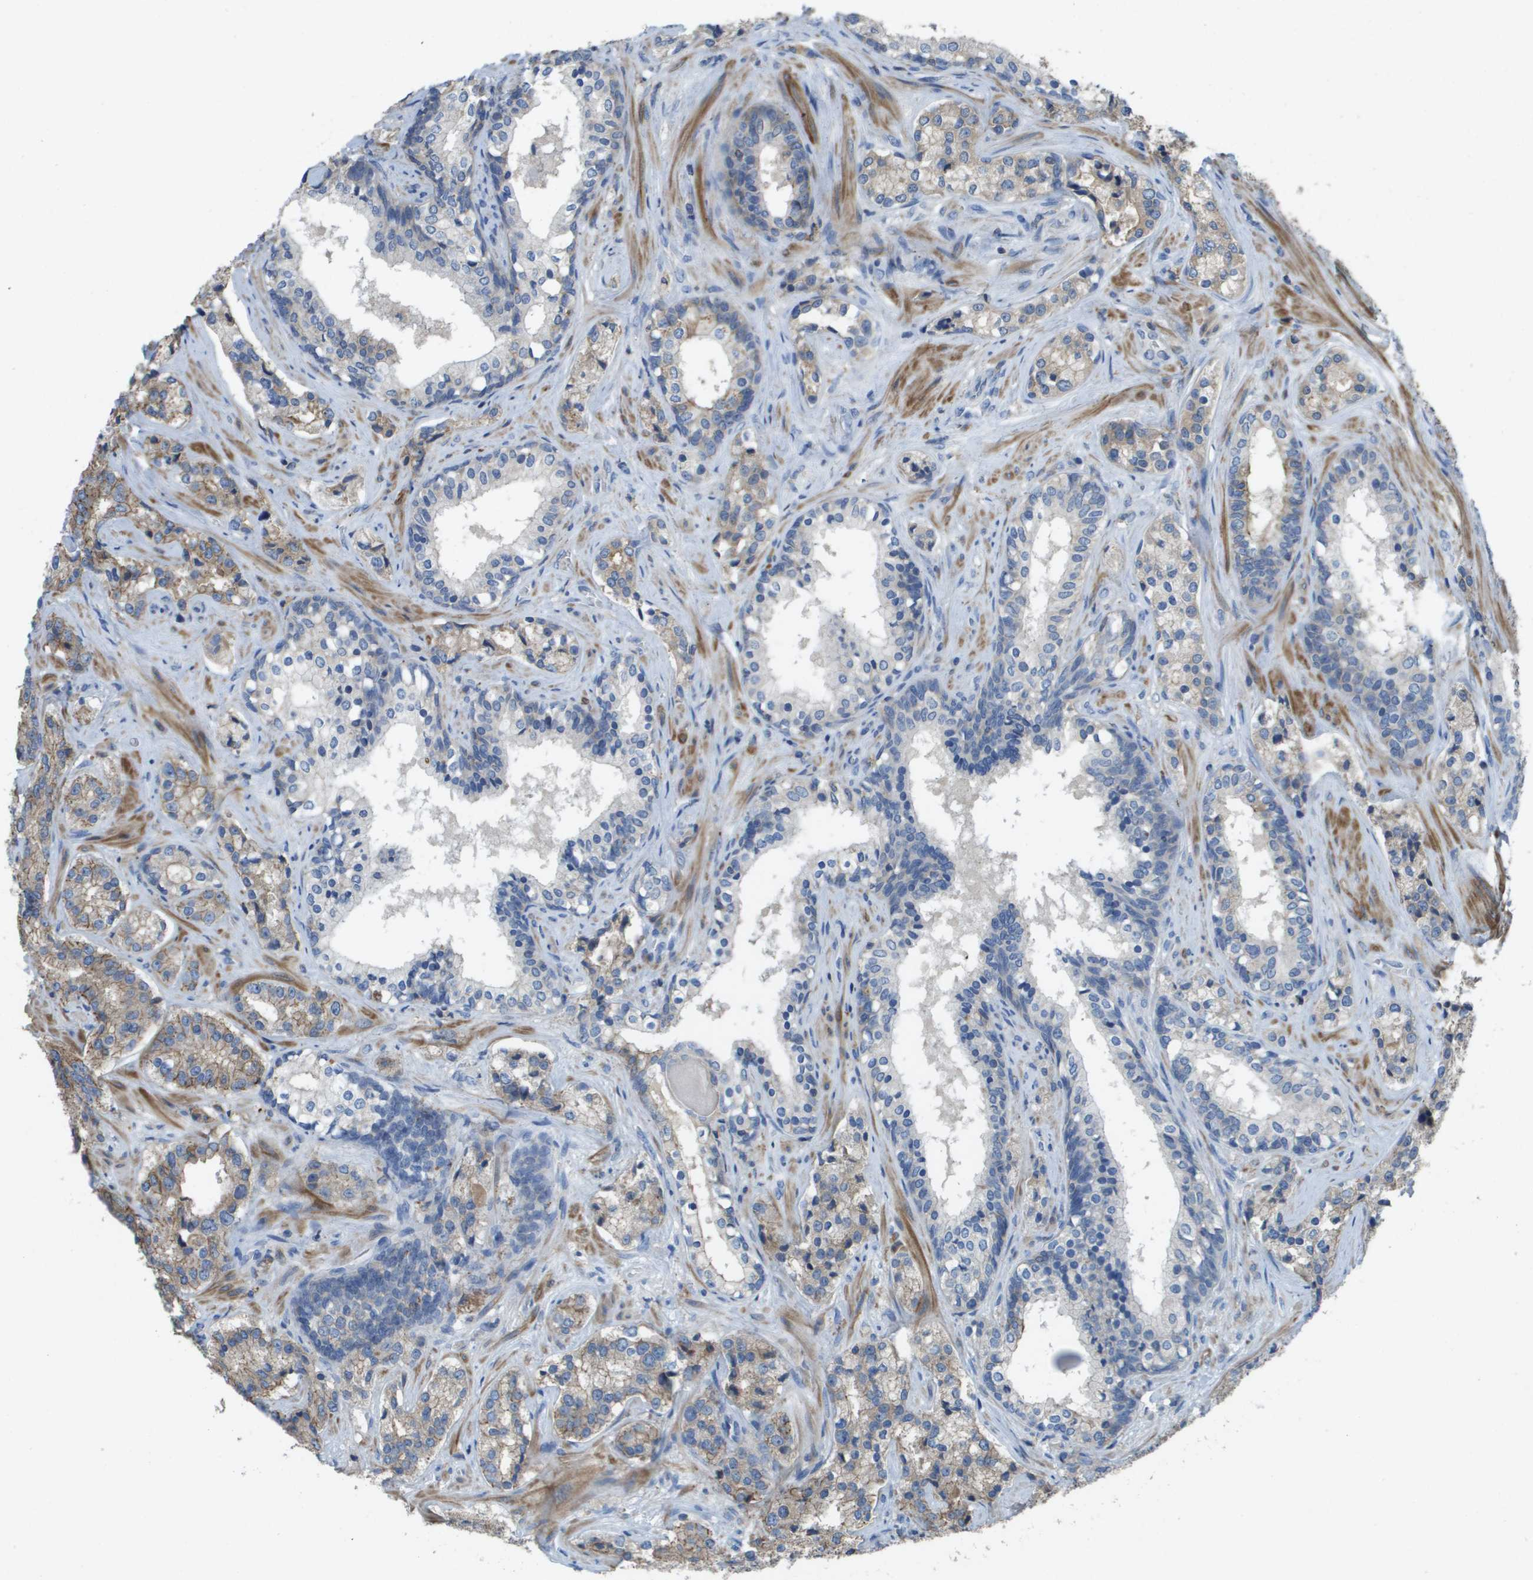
{"staining": {"intensity": "moderate", "quantity": ">75%", "location": "cytoplasmic/membranous"}, "tissue": "prostate cancer", "cell_type": "Tumor cells", "image_type": "cancer", "snomed": [{"axis": "morphology", "description": "Adenocarcinoma, High grade"}, {"axis": "topography", "description": "Prostate"}], "caption": "IHC of prostate adenocarcinoma (high-grade) exhibits medium levels of moderate cytoplasmic/membranous expression in approximately >75% of tumor cells.", "gene": "CLCA4", "patient": {"sex": "male", "age": 60}}